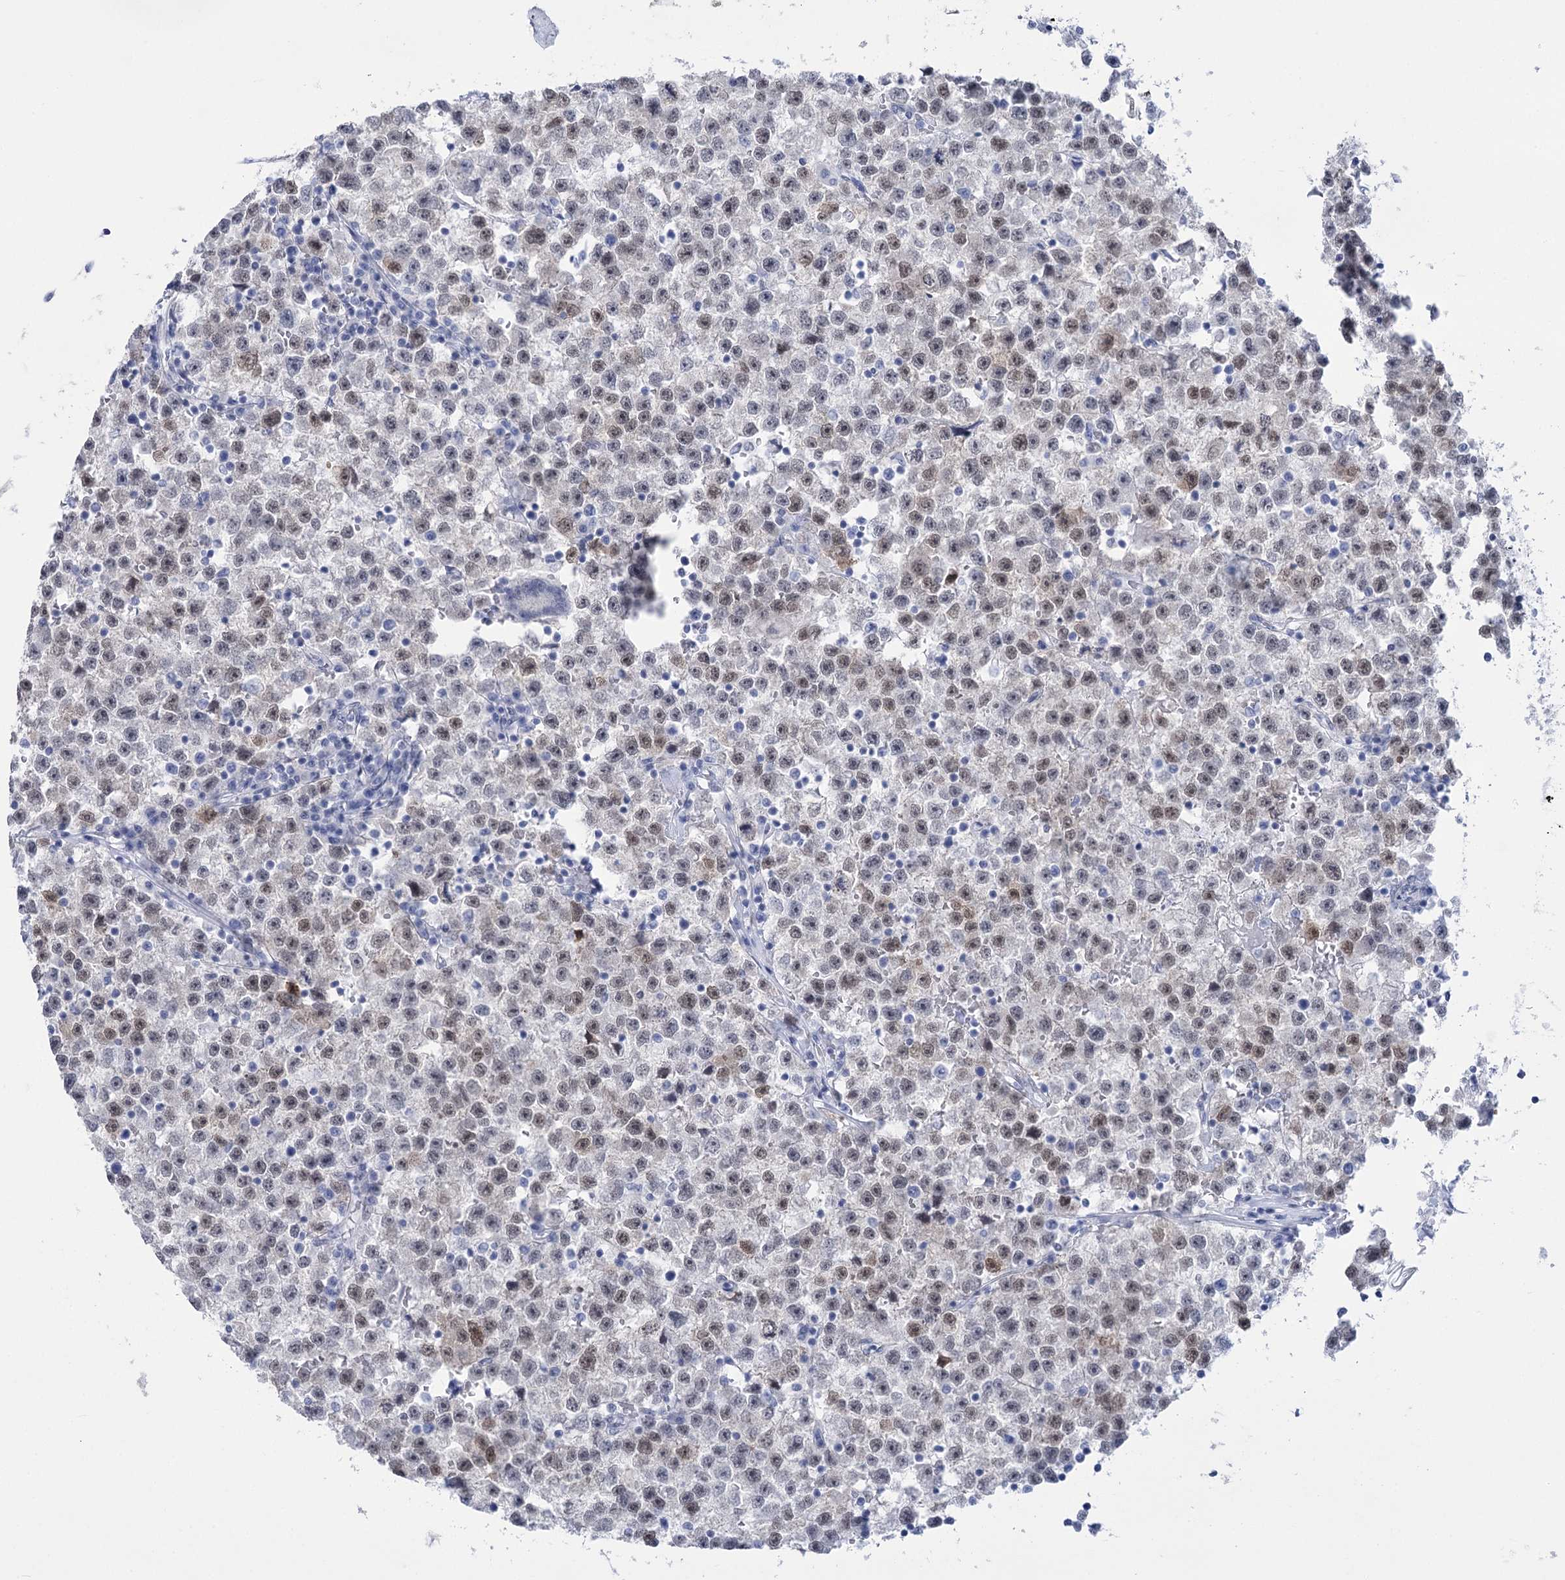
{"staining": {"intensity": "moderate", "quantity": ">75%", "location": "nuclear"}, "tissue": "testis cancer", "cell_type": "Tumor cells", "image_type": "cancer", "snomed": [{"axis": "morphology", "description": "Seminoma, NOS"}, {"axis": "topography", "description": "Testis"}], "caption": "A histopathology image of testis cancer (seminoma) stained for a protein shows moderate nuclear brown staining in tumor cells.", "gene": "HORMAD1", "patient": {"sex": "male", "age": 22}}